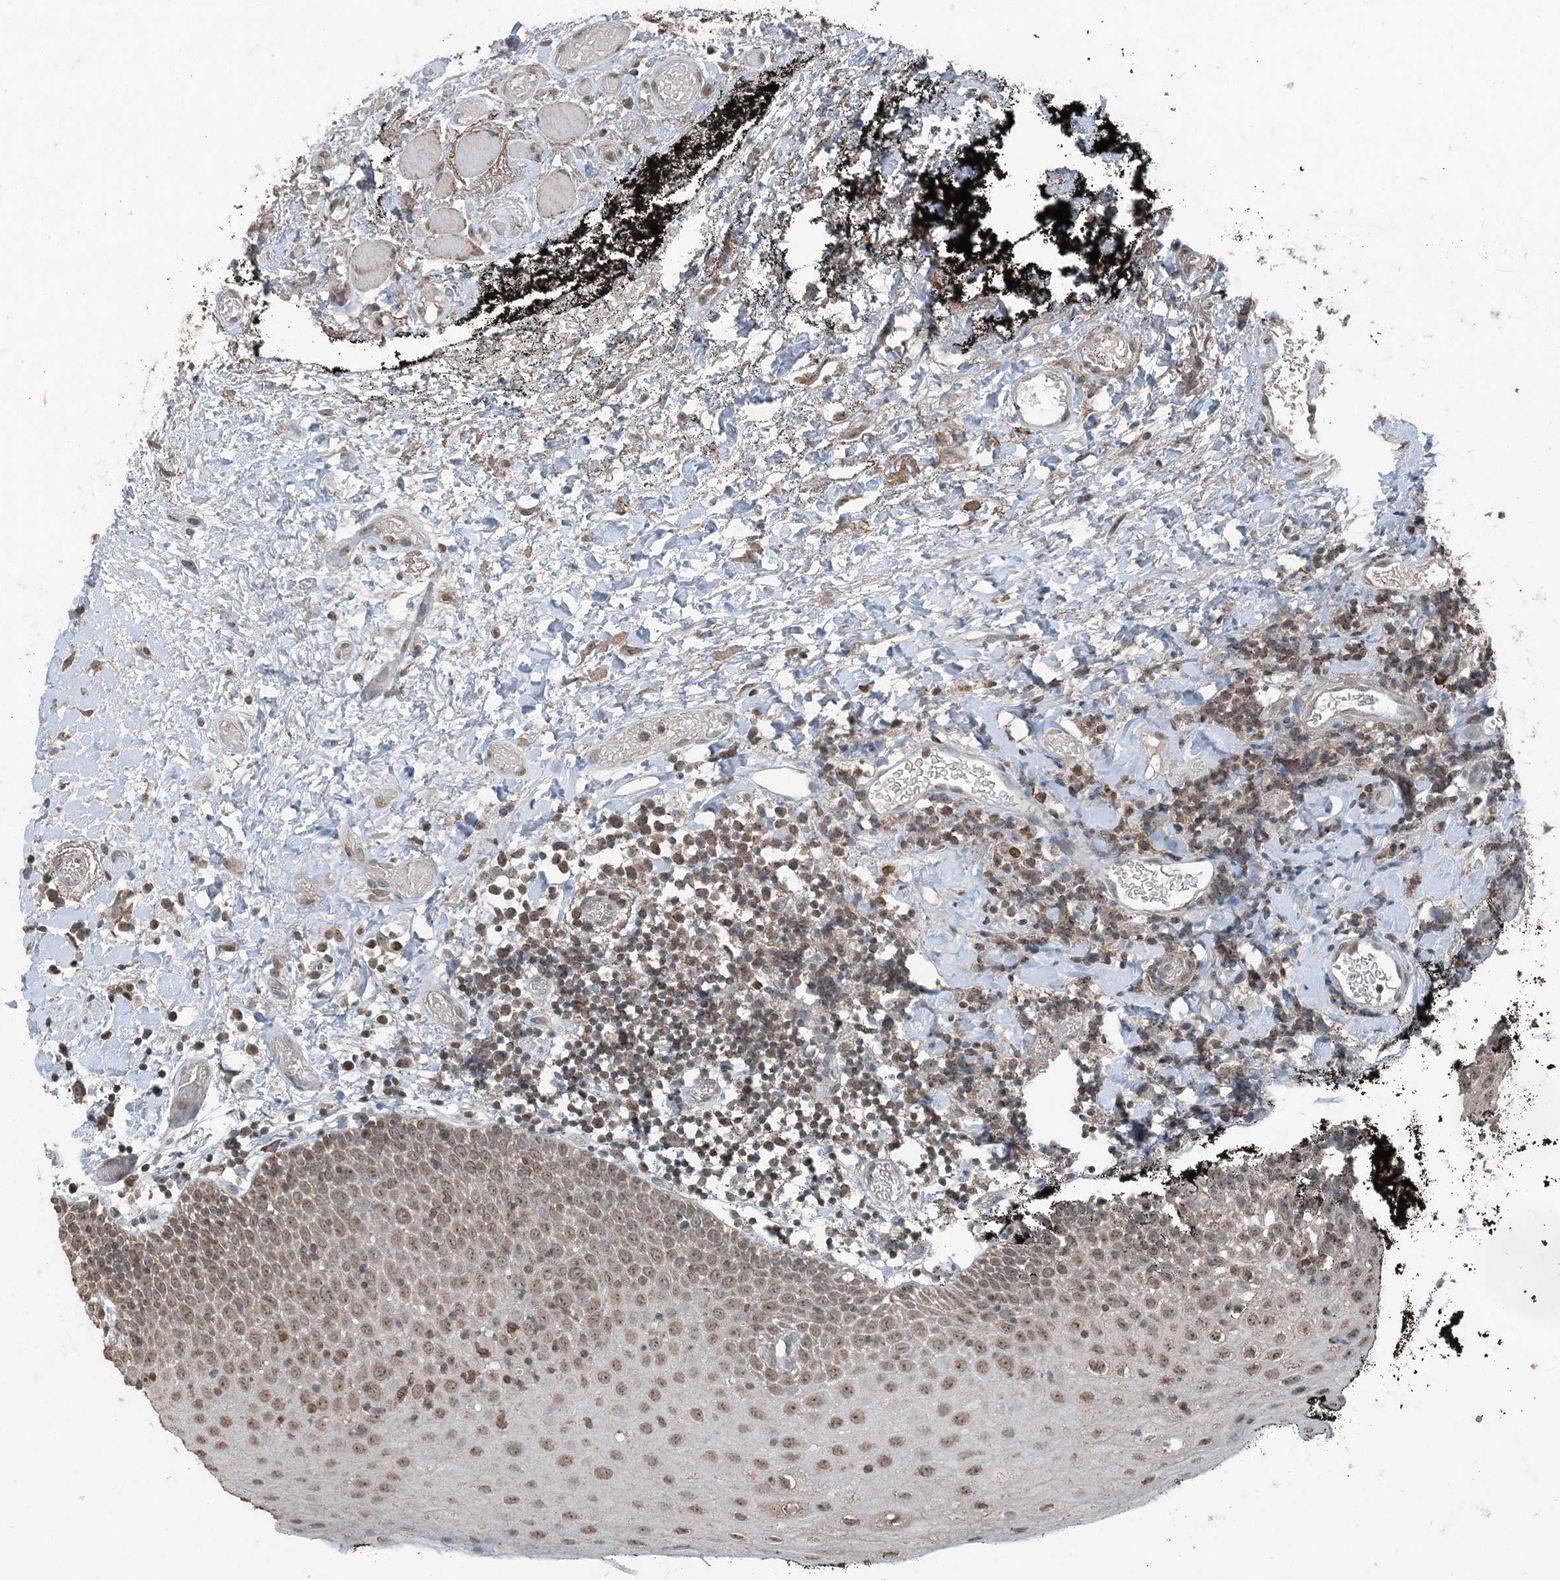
{"staining": {"intensity": "moderate", "quantity": ">75%", "location": "nuclear"}, "tissue": "oral mucosa", "cell_type": "Squamous epithelial cells", "image_type": "normal", "snomed": [{"axis": "morphology", "description": "Normal tissue, NOS"}, {"axis": "topography", "description": "Oral tissue"}], "caption": "Approximately >75% of squamous epithelial cells in benign oral mucosa reveal moderate nuclear protein expression as visualized by brown immunohistochemical staining.", "gene": "GNL1", "patient": {"sex": "male", "age": 74}}